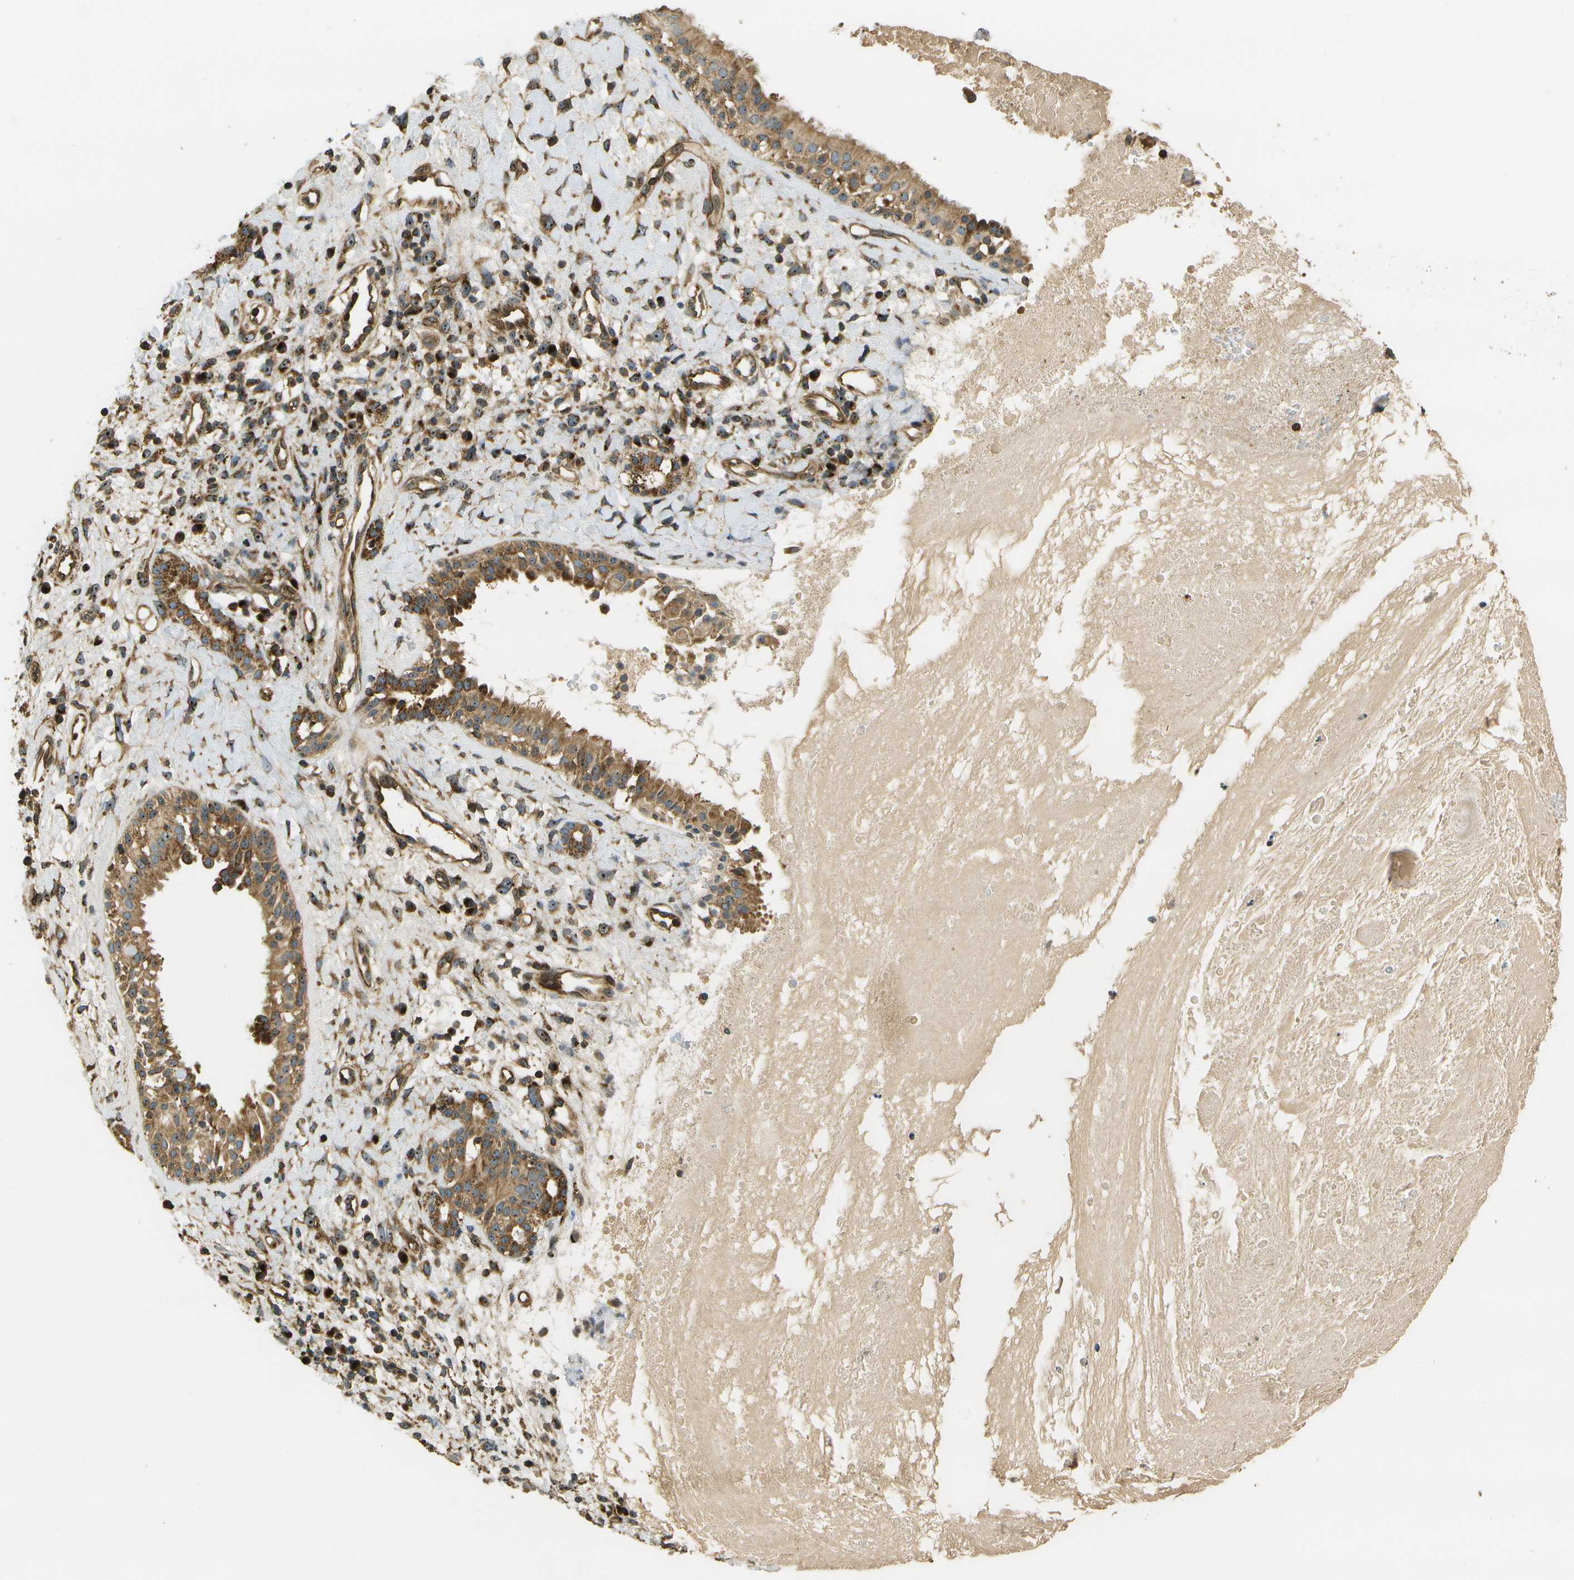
{"staining": {"intensity": "moderate", "quantity": ">75%", "location": "cytoplasmic/membranous,nuclear"}, "tissue": "nasopharynx", "cell_type": "Respiratory epithelial cells", "image_type": "normal", "snomed": [{"axis": "morphology", "description": "Normal tissue, NOS"}, {"axis": "topography", "description": "Nasopharynx"}], "caption": "The photomicrograph shows a brown stain indicating the presence of a protein in the cytoplasmic/membranous,nuclear of respiratory epithelial cells in nasopharynx. The staining is performed using DAB brown chromogen to label protein expression. The nuclei are counter-stained blue using hematoxylin.", "gene": "LRP12", "patient": {"sex": "male", "age": 22}}